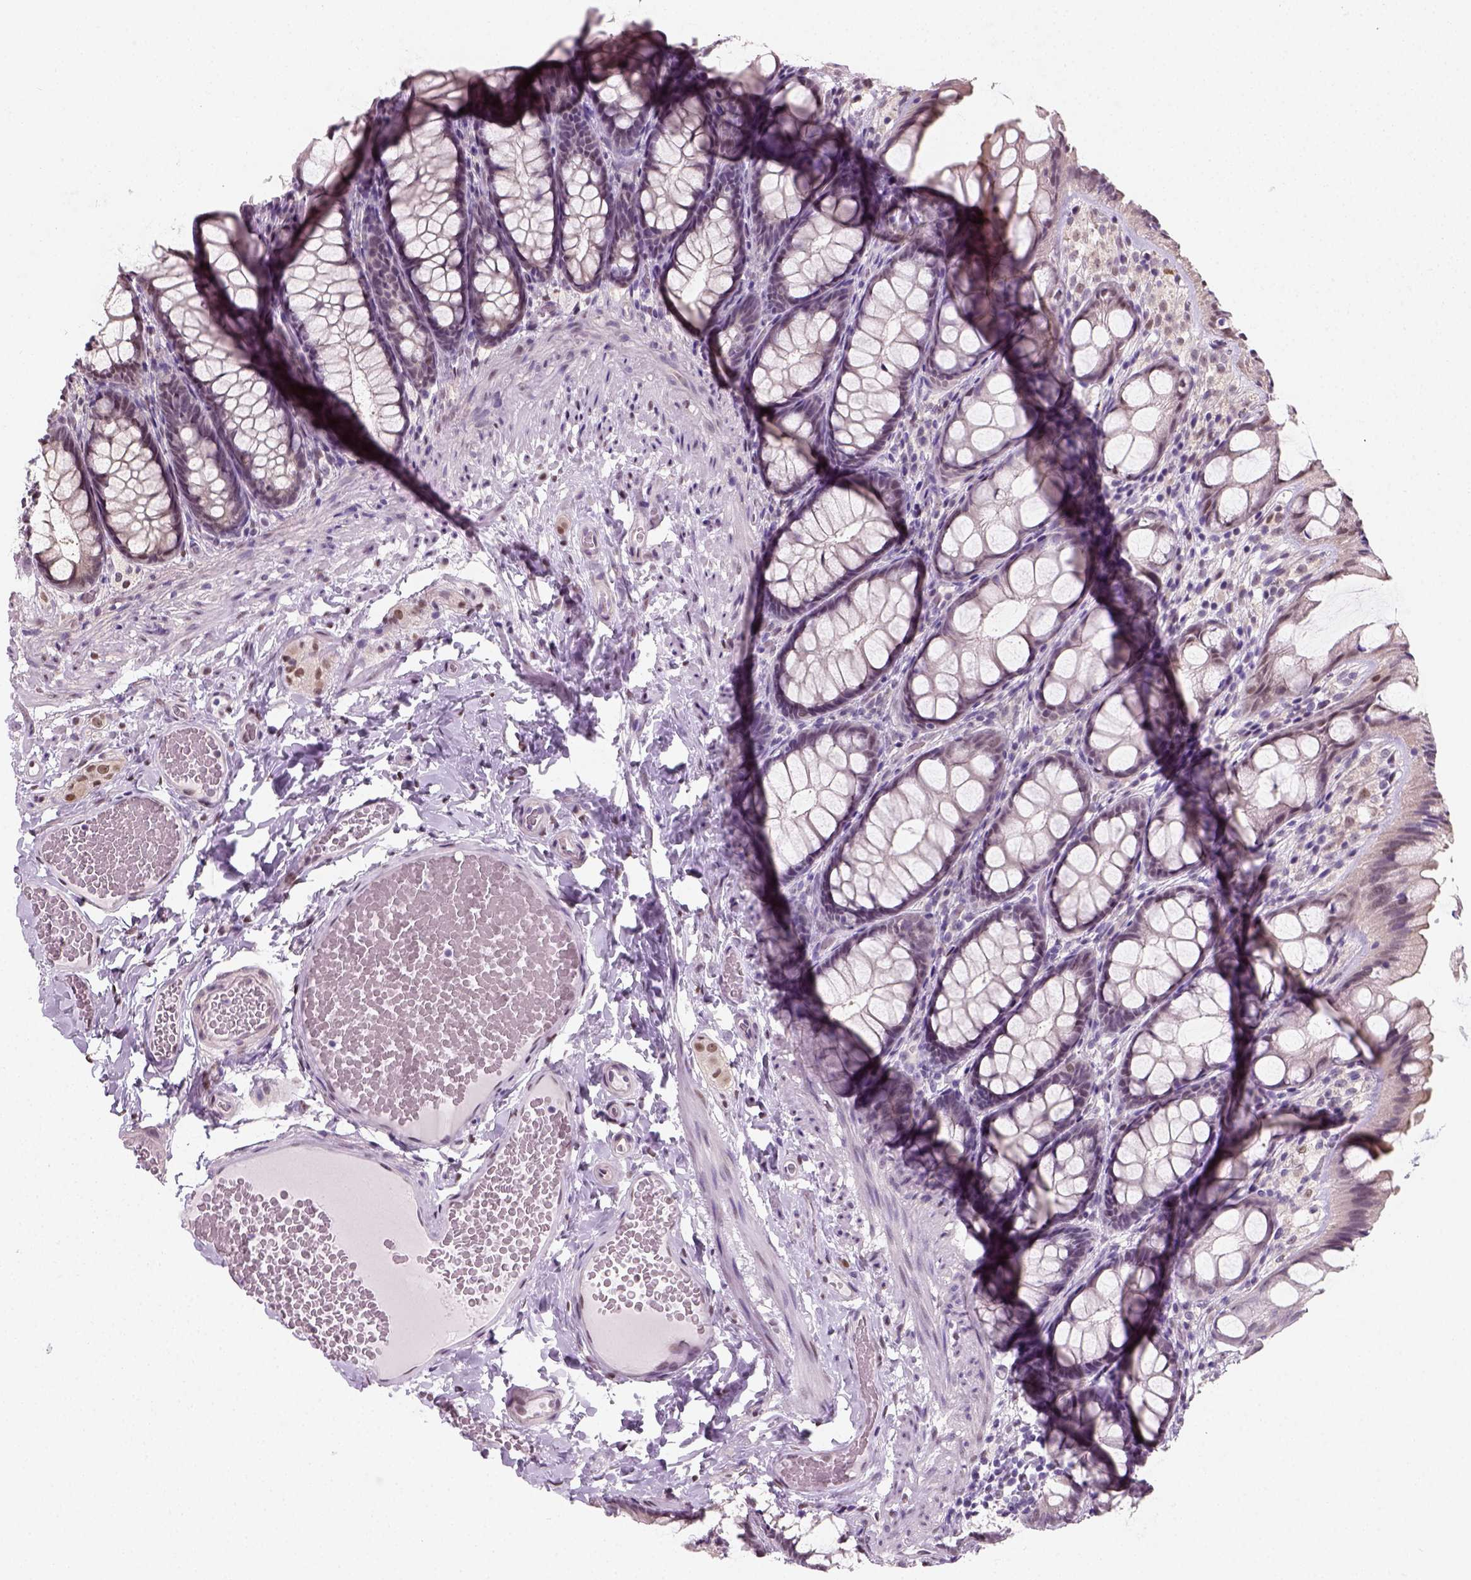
{"staining": {"intensity": "negative", "quantity": "none", "location": "none"}, "tissue": "colon", "cell_type": "Endothelial cells", "image_type": "normal", "snomed": [{"axis": "morphology", "description": "Normal tissue, NOS"}, {"axis": "topography", "description": "Colon"}], "caption": "IHC image of unremarkable human colon stained for a protein (brown), which exhibits no staining in endothelial cells. Nuclei are stained in blue.", "gene": "C1orf112", "patient": {"sex": "male", "age": 47}}